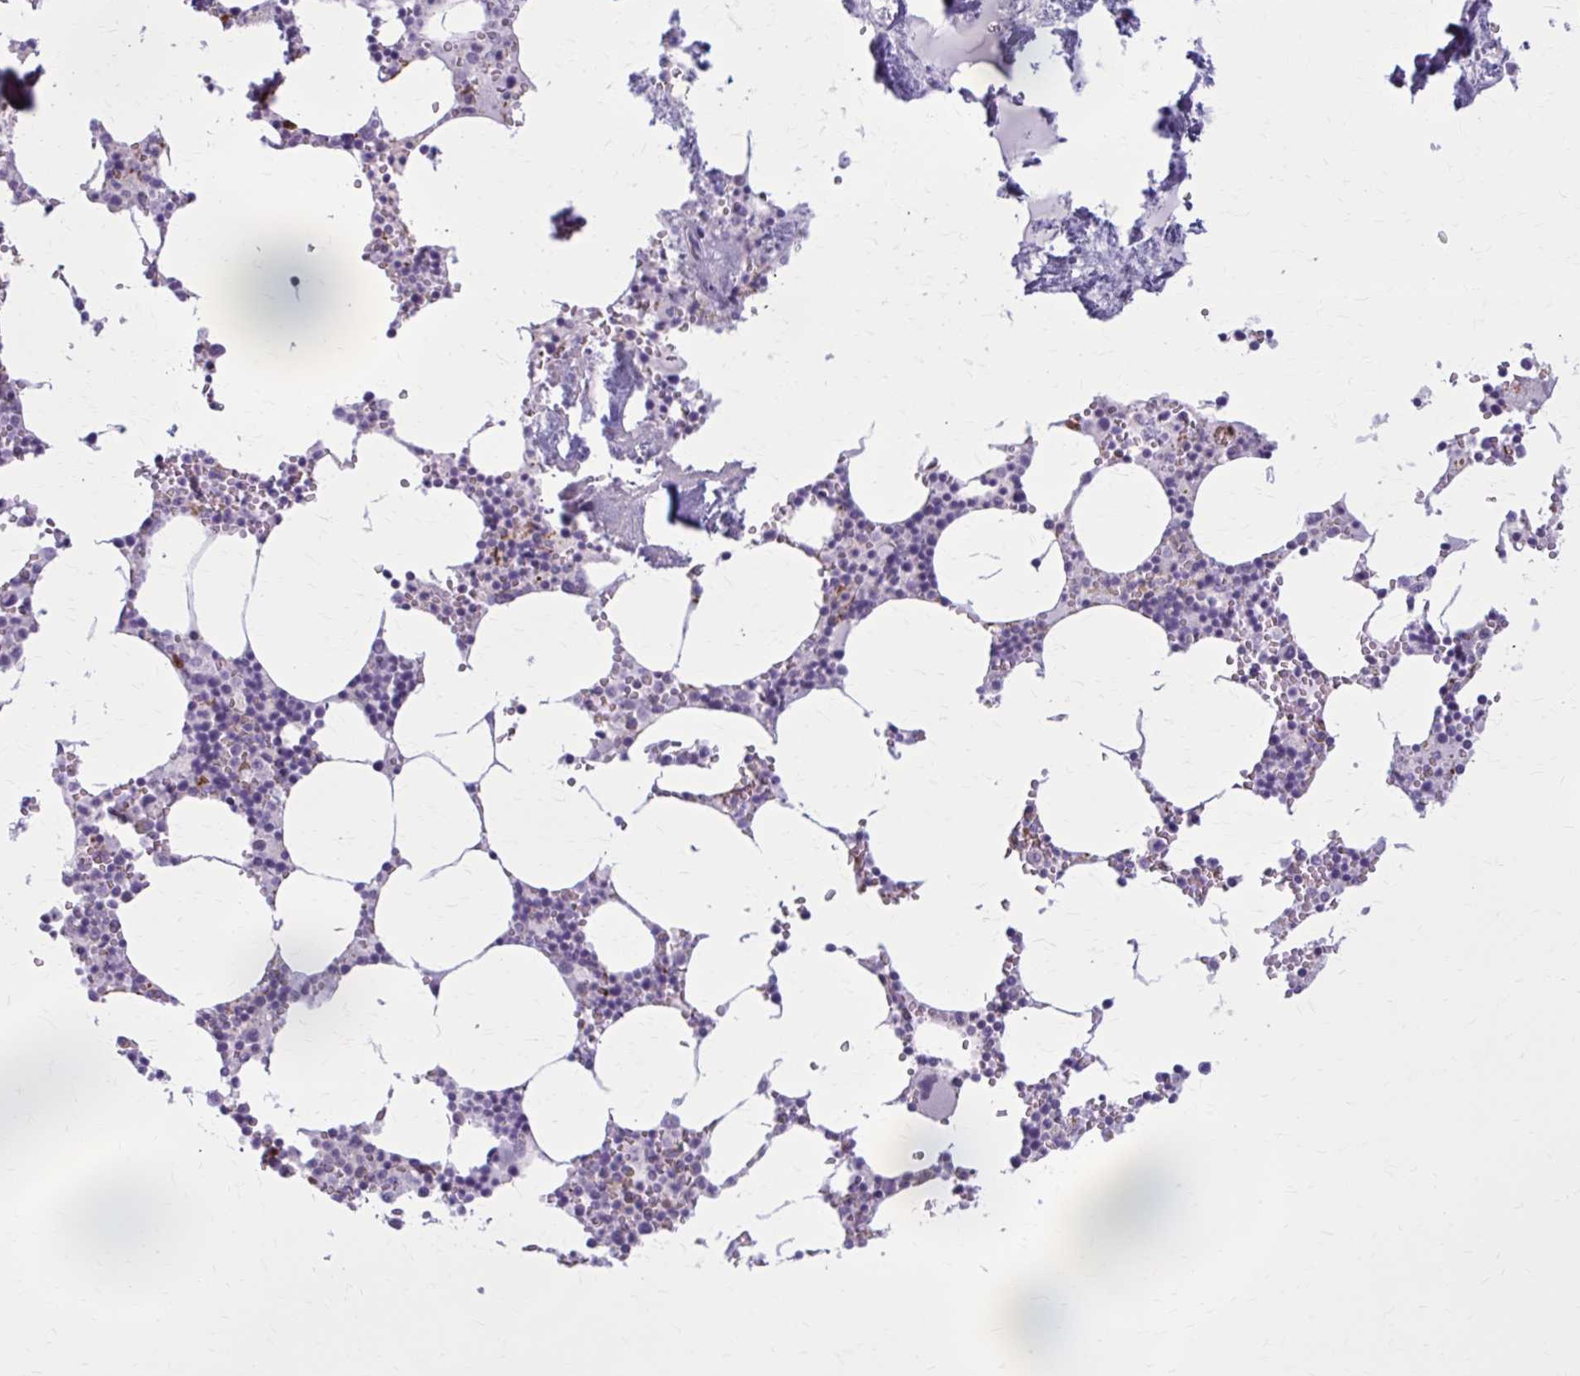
{"staining": {"intensity": "negative", "quantity": "none", "location": "none"}, "tissue": "bone marrow", "cell_type": "Hematopoietic cells", "image_type": "normal", "snomed": [{"axis": "morphology", "description": "Normal tissue, NOS"}, {"axis": "topography", "description": "Bone marrow"}], "caption": "Micrograph shows no significant protein staining in hematopoietic cells of unremarkable bone marrow. (Stains: DAB (3,3'-diaminobenzidine) immunohistochemistry (IHC) with hematoxylin counter stain, Microscopy: brightfield microscopy at high magnification).", "gene": "ZDHHC7", "patient": {"sex": "male", "age": 54}}